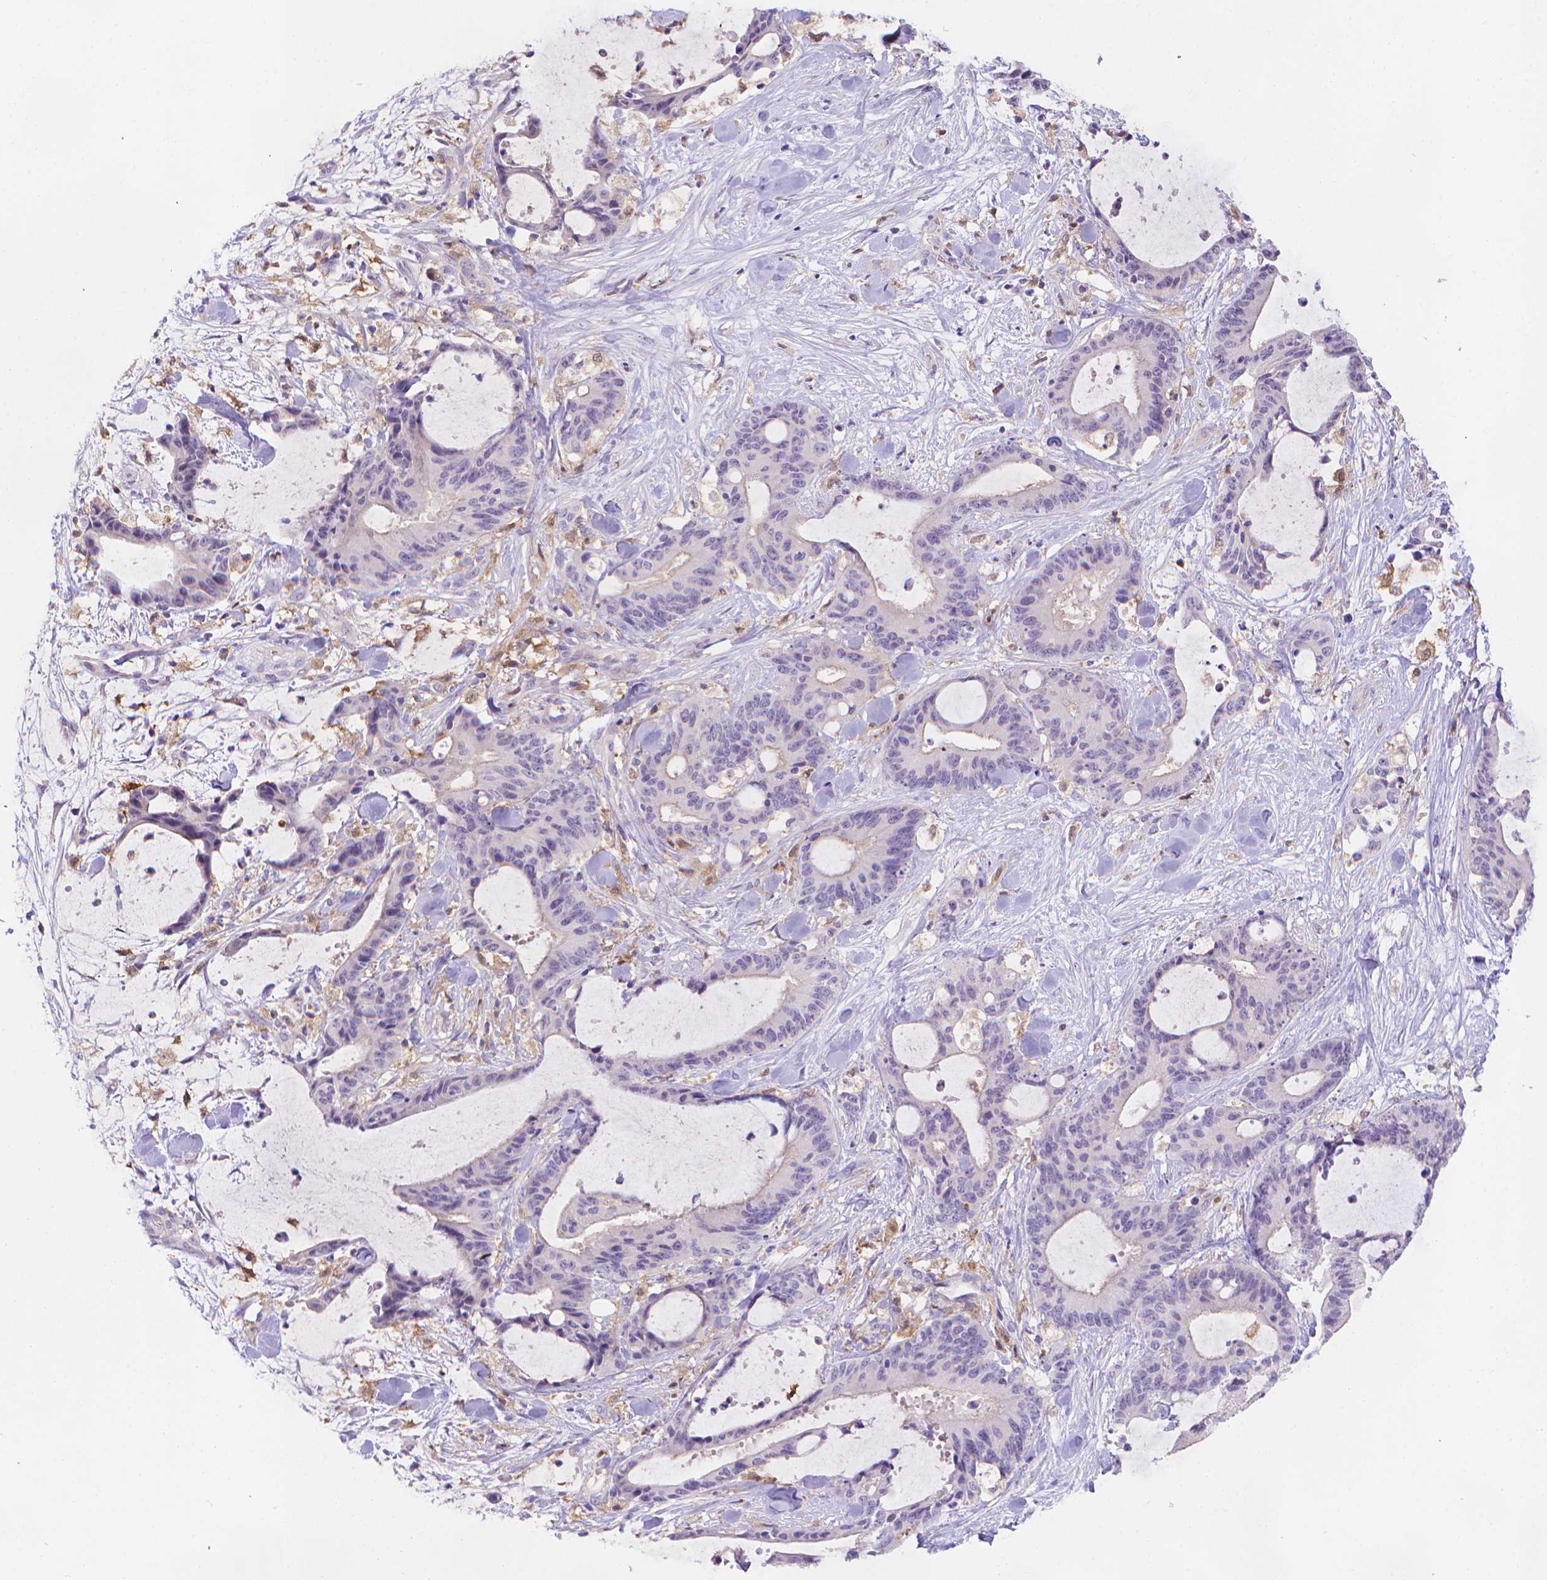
{"staining": {"intensity": "negative", "quantity": "none", "location": "none"}, "tissue": "liver cancer", "cell_type": "Tumor cells", "image_type": "cancer", "snomed": [{"axis": "morphology", "description": "Cholangiocarcinoma"}, {"axis": "topography", "description": "Liver"}], "caption": "DAB (3,3'-diaminobenzidine) immunohistochemical staining of human liver cancer shows no significant expression in tumor cells.", "gene": "FGD2", "patient": {"sex": "female", "age": 73}}